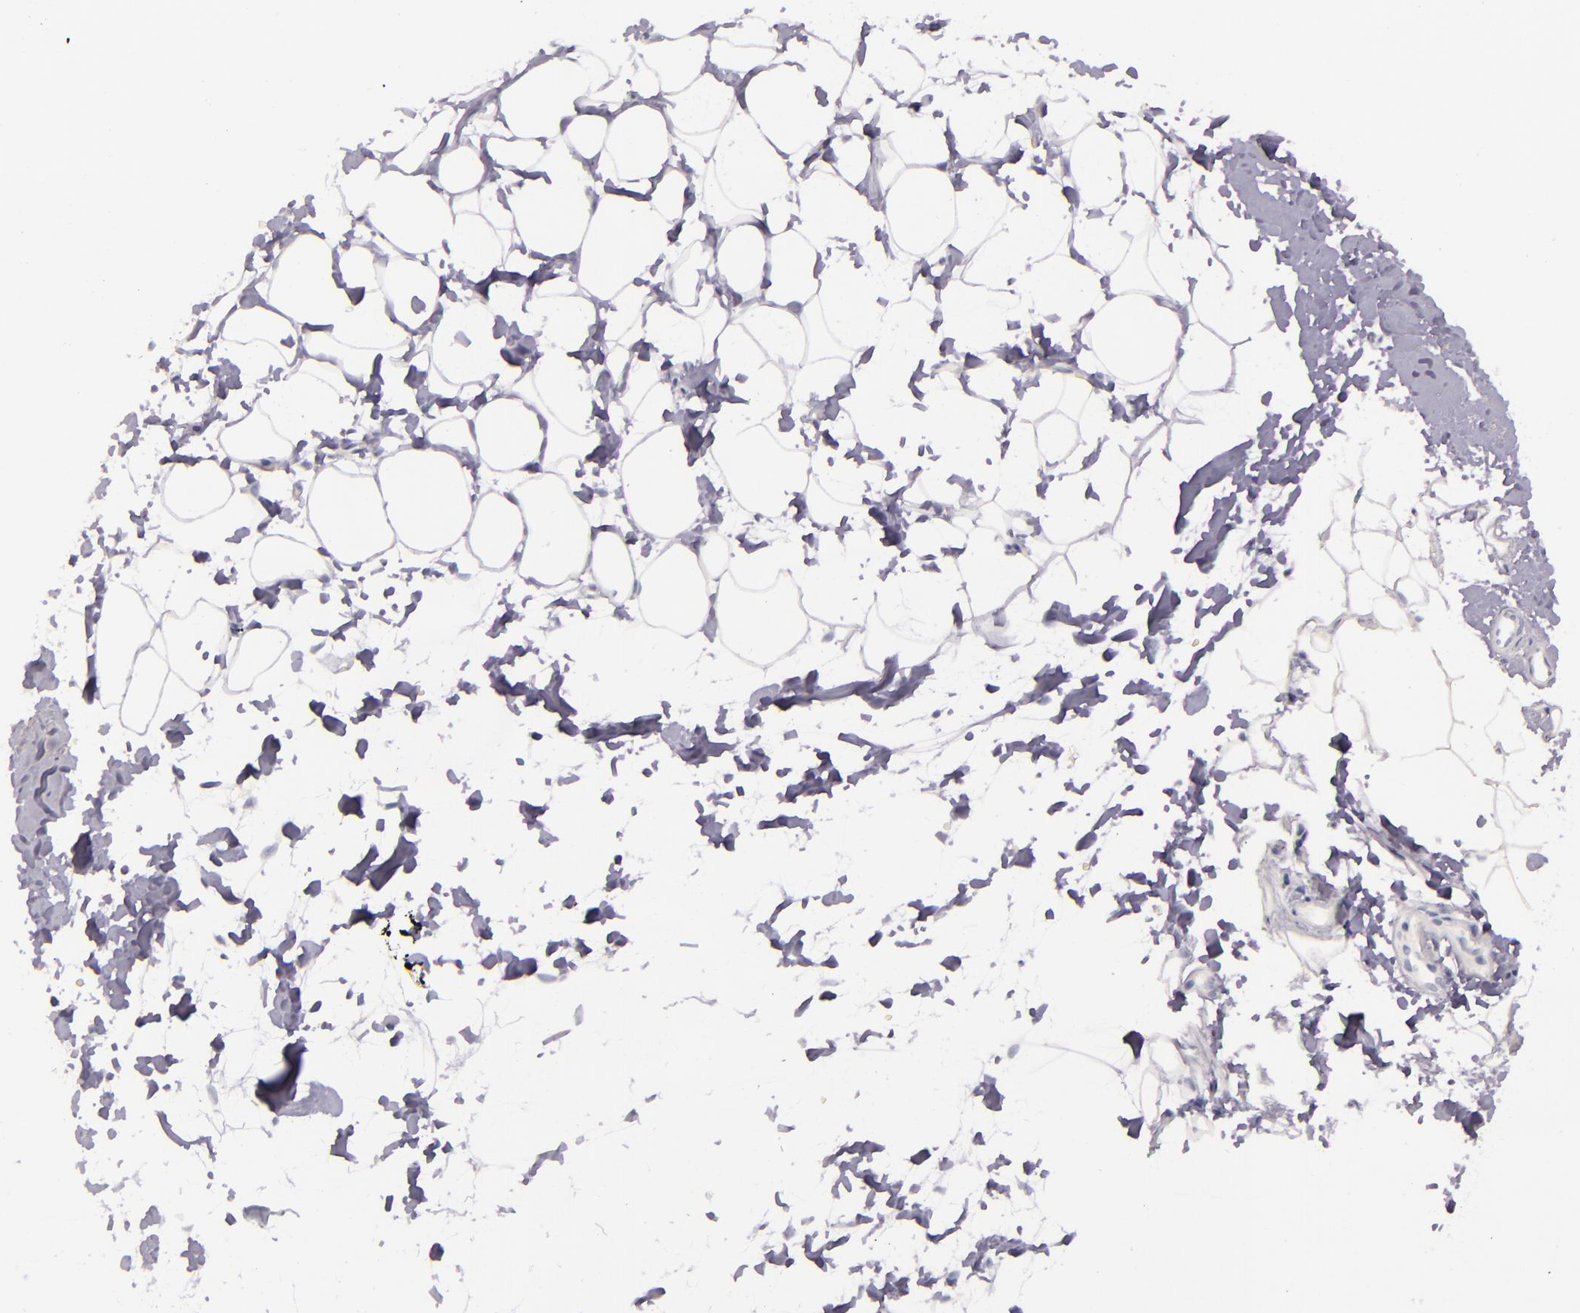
{"staining": {"intensity": "negative", "quantity": "none", "location": "none"}, "tissue": "adipose tissue", "cell_type": "Adipocytes", "image_type": "normal", "snomed": [{"axis": "morphology", "description": "Normal tissue, NOS"}, {"axis": "morphology", "description": "Fibrosis, NOS"}, {"axis": "topography", "description": "Breast"}], "caption": "Immunohistochemical staining of unremarkable adipose tissue displays no significant expression in adipocytes.", "gene": "INA", "patient": {"sex": "female", "age": 24}}